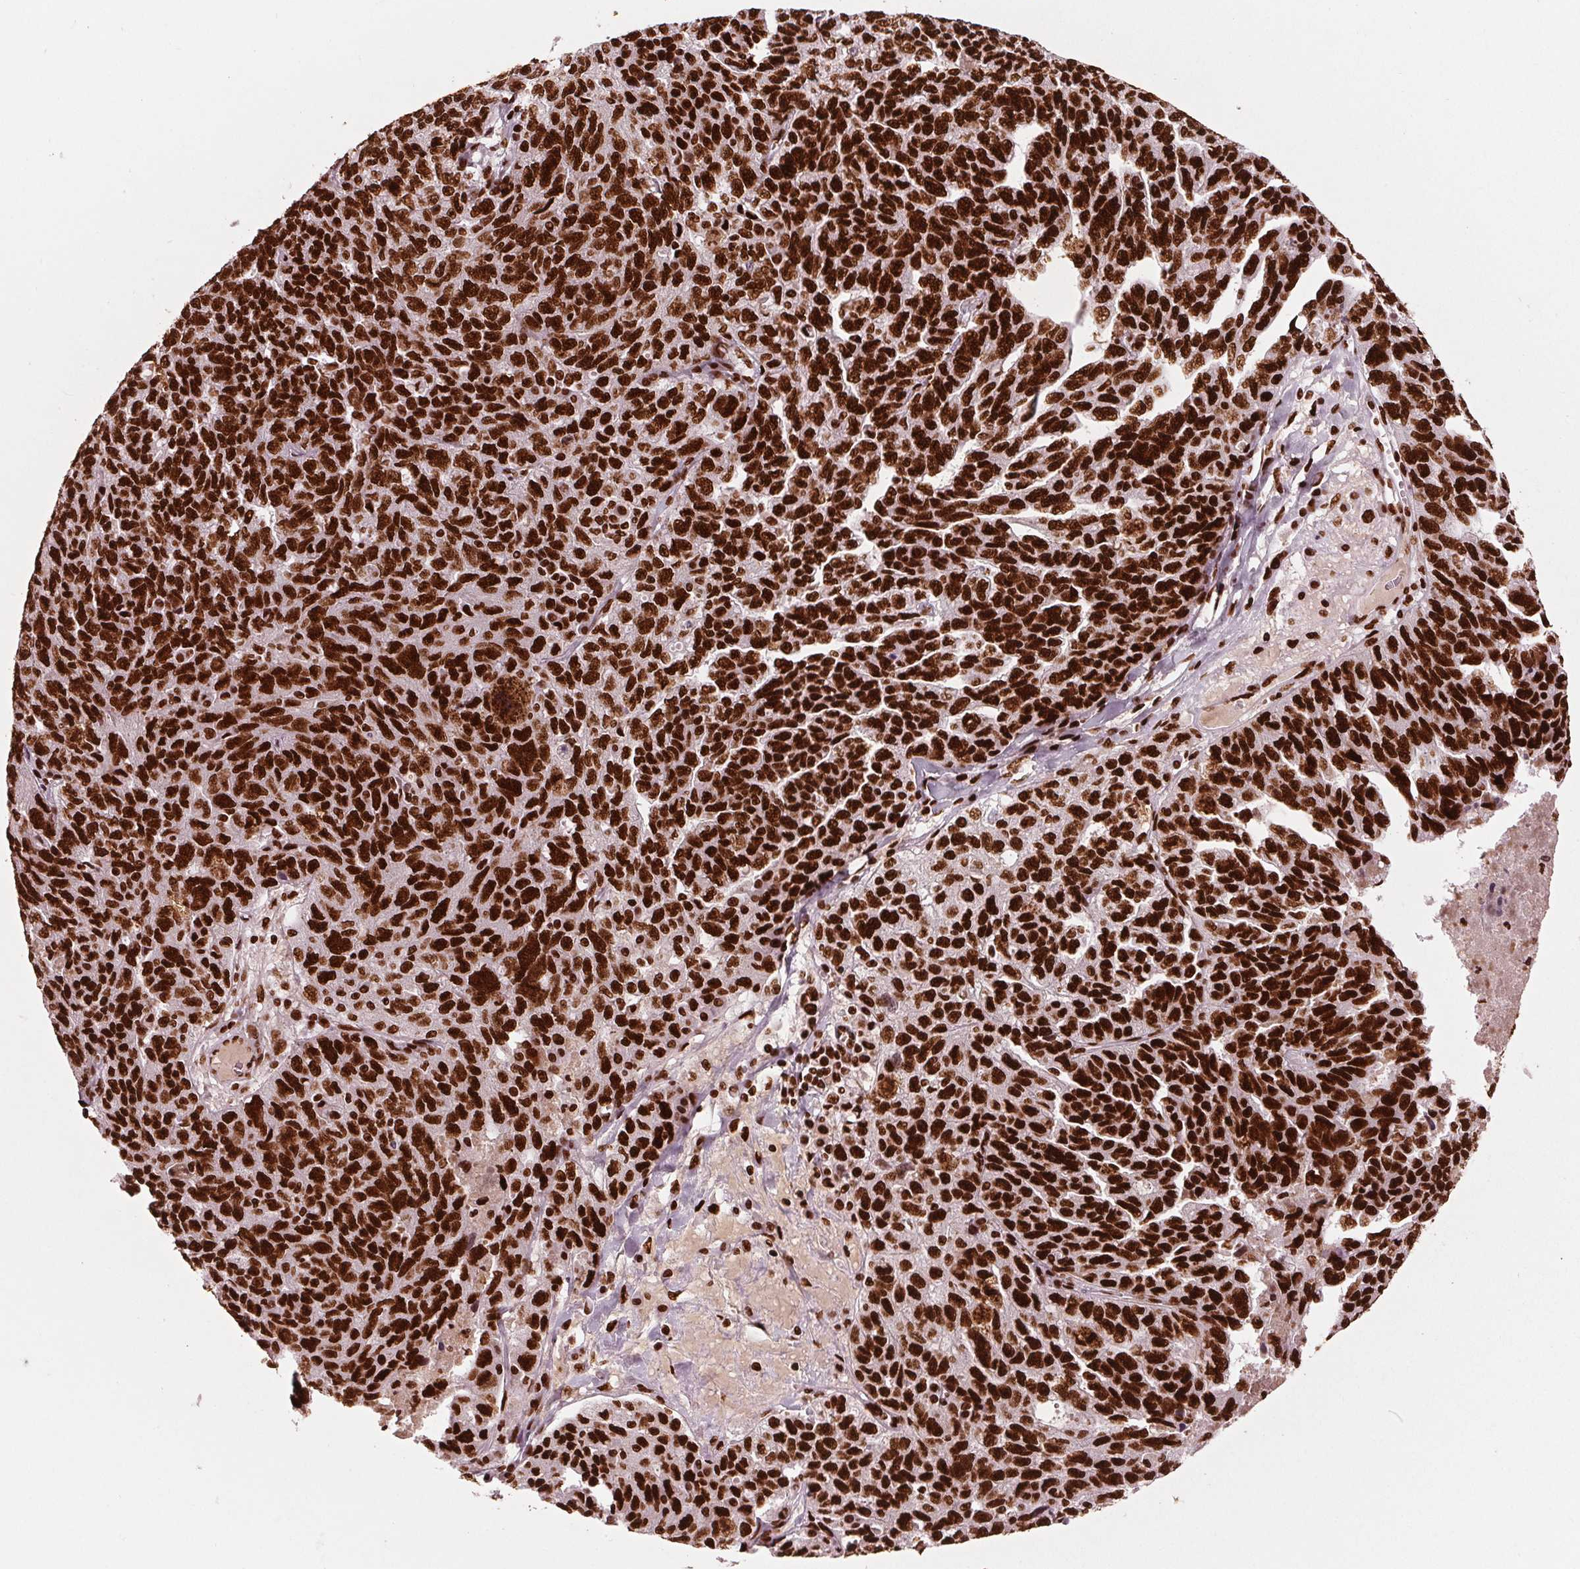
{"staining": {"intensity": "strong", "quantity": ">75%", "location": "nuclear"}, "tissue": "ovarian cancer", "cell_type": "Tumor cells", "image_type": "cancer", "snomed": [{"axis": "morphology", "description": "Cystadenocarcinoma, serous, NOS"}, {"axis": "topography", "description": "Ovary"}], "caption": "Ovarian cancer (serous cystadenocarcinoma) stained for a protein demonstrates strong nuclear positivity in tumor cells.", "gene": "BRD4", "patient": {"sex": "female", "age": 71}}